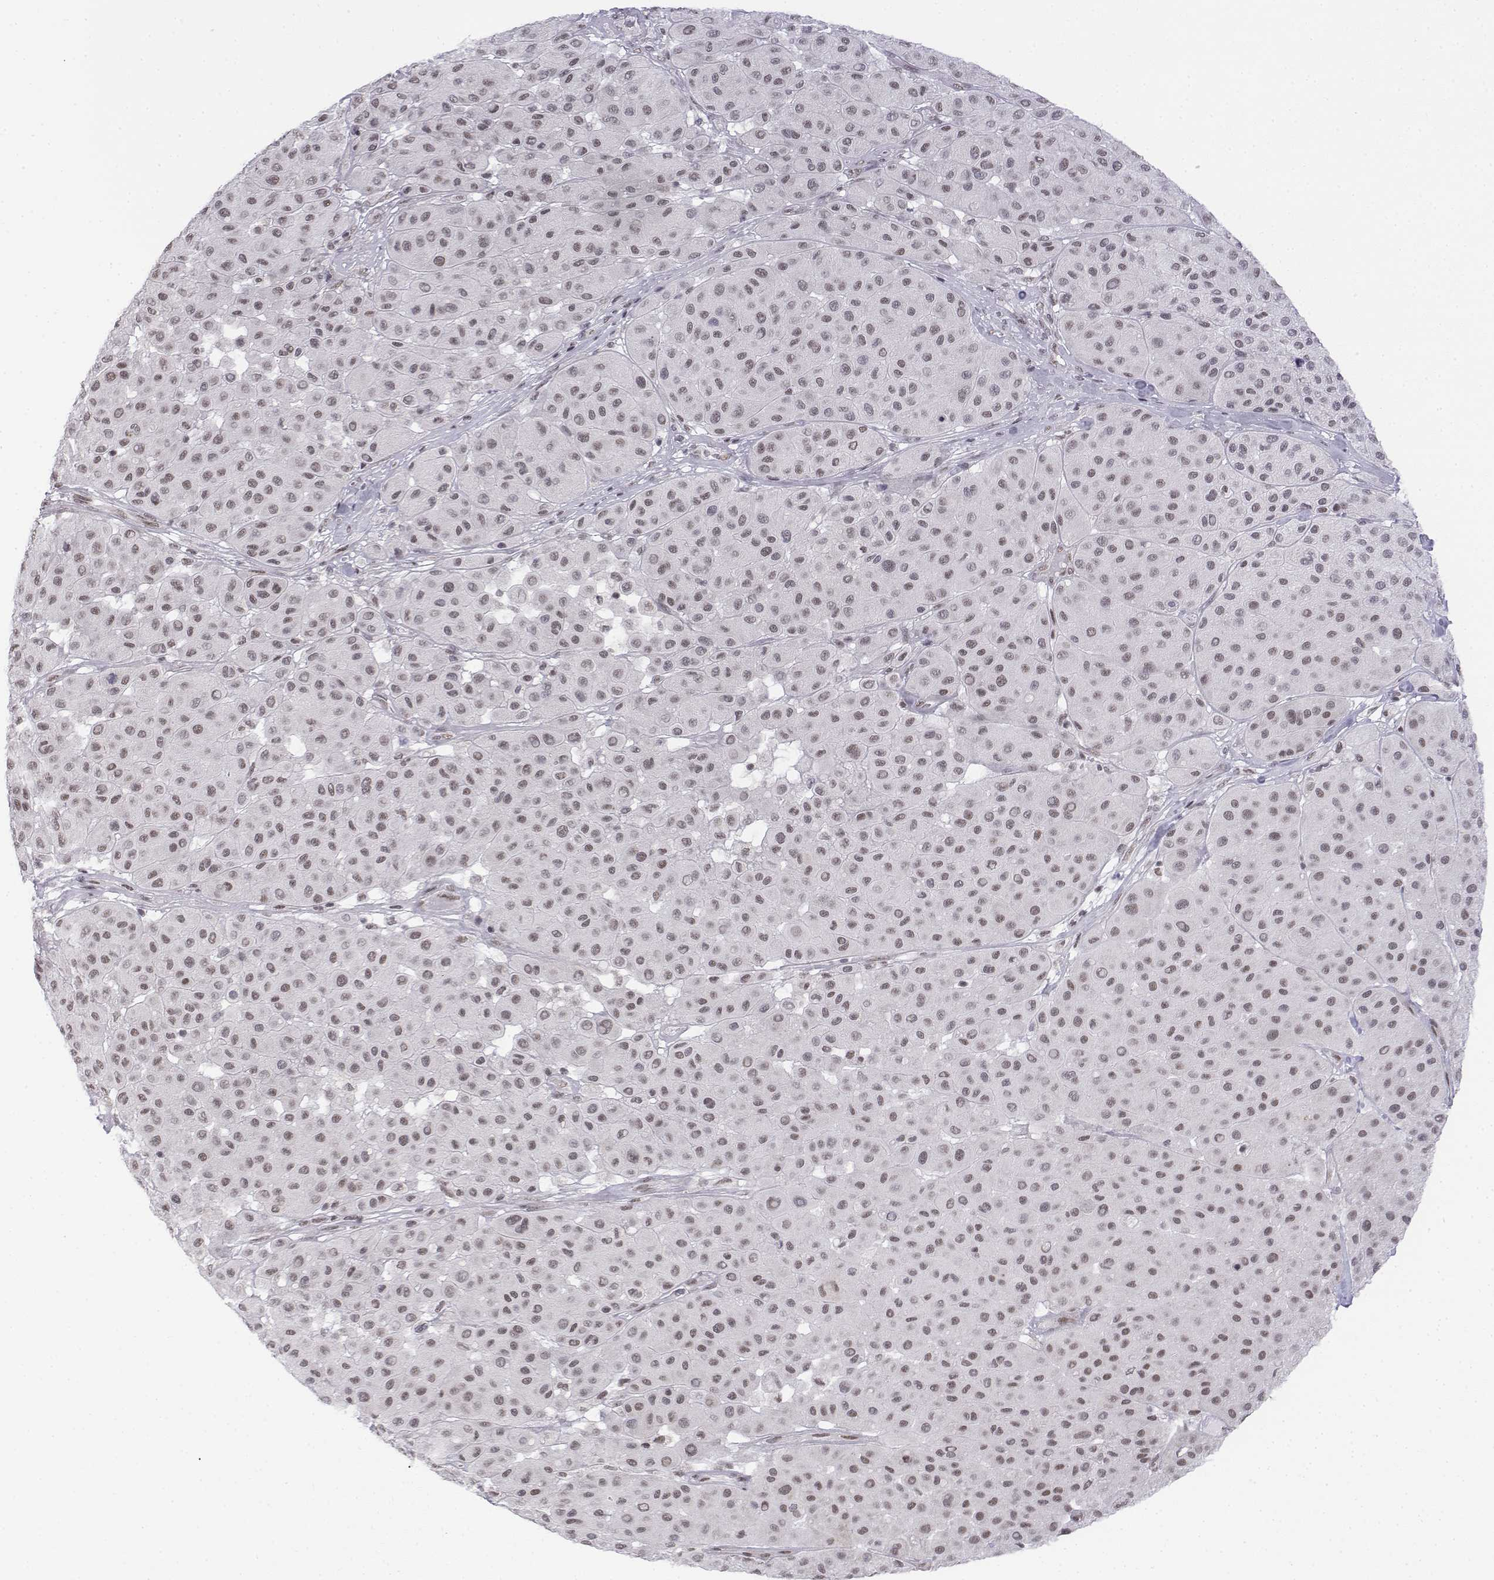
{"staining": {"intensity": "weak", "quantity": ">75%", "location": "nuclear"}, "tissue": "melanoma", "cell_type": "Tumor cells", "image_type": "cancer", "snomed": [{"axis": "morphology", "description": "Malignant melanoma, Metastatic site"}, {"axis": "topography", "description": "Smooth muscle"}], "caption": "Protein expression analysis of human malignant melanoma (metastatic site) reveals weak nuclear expression in approximately >75% of tumor cells.", "gene": "SETD1A", "patient": {"sex": "male", "age": 41}}